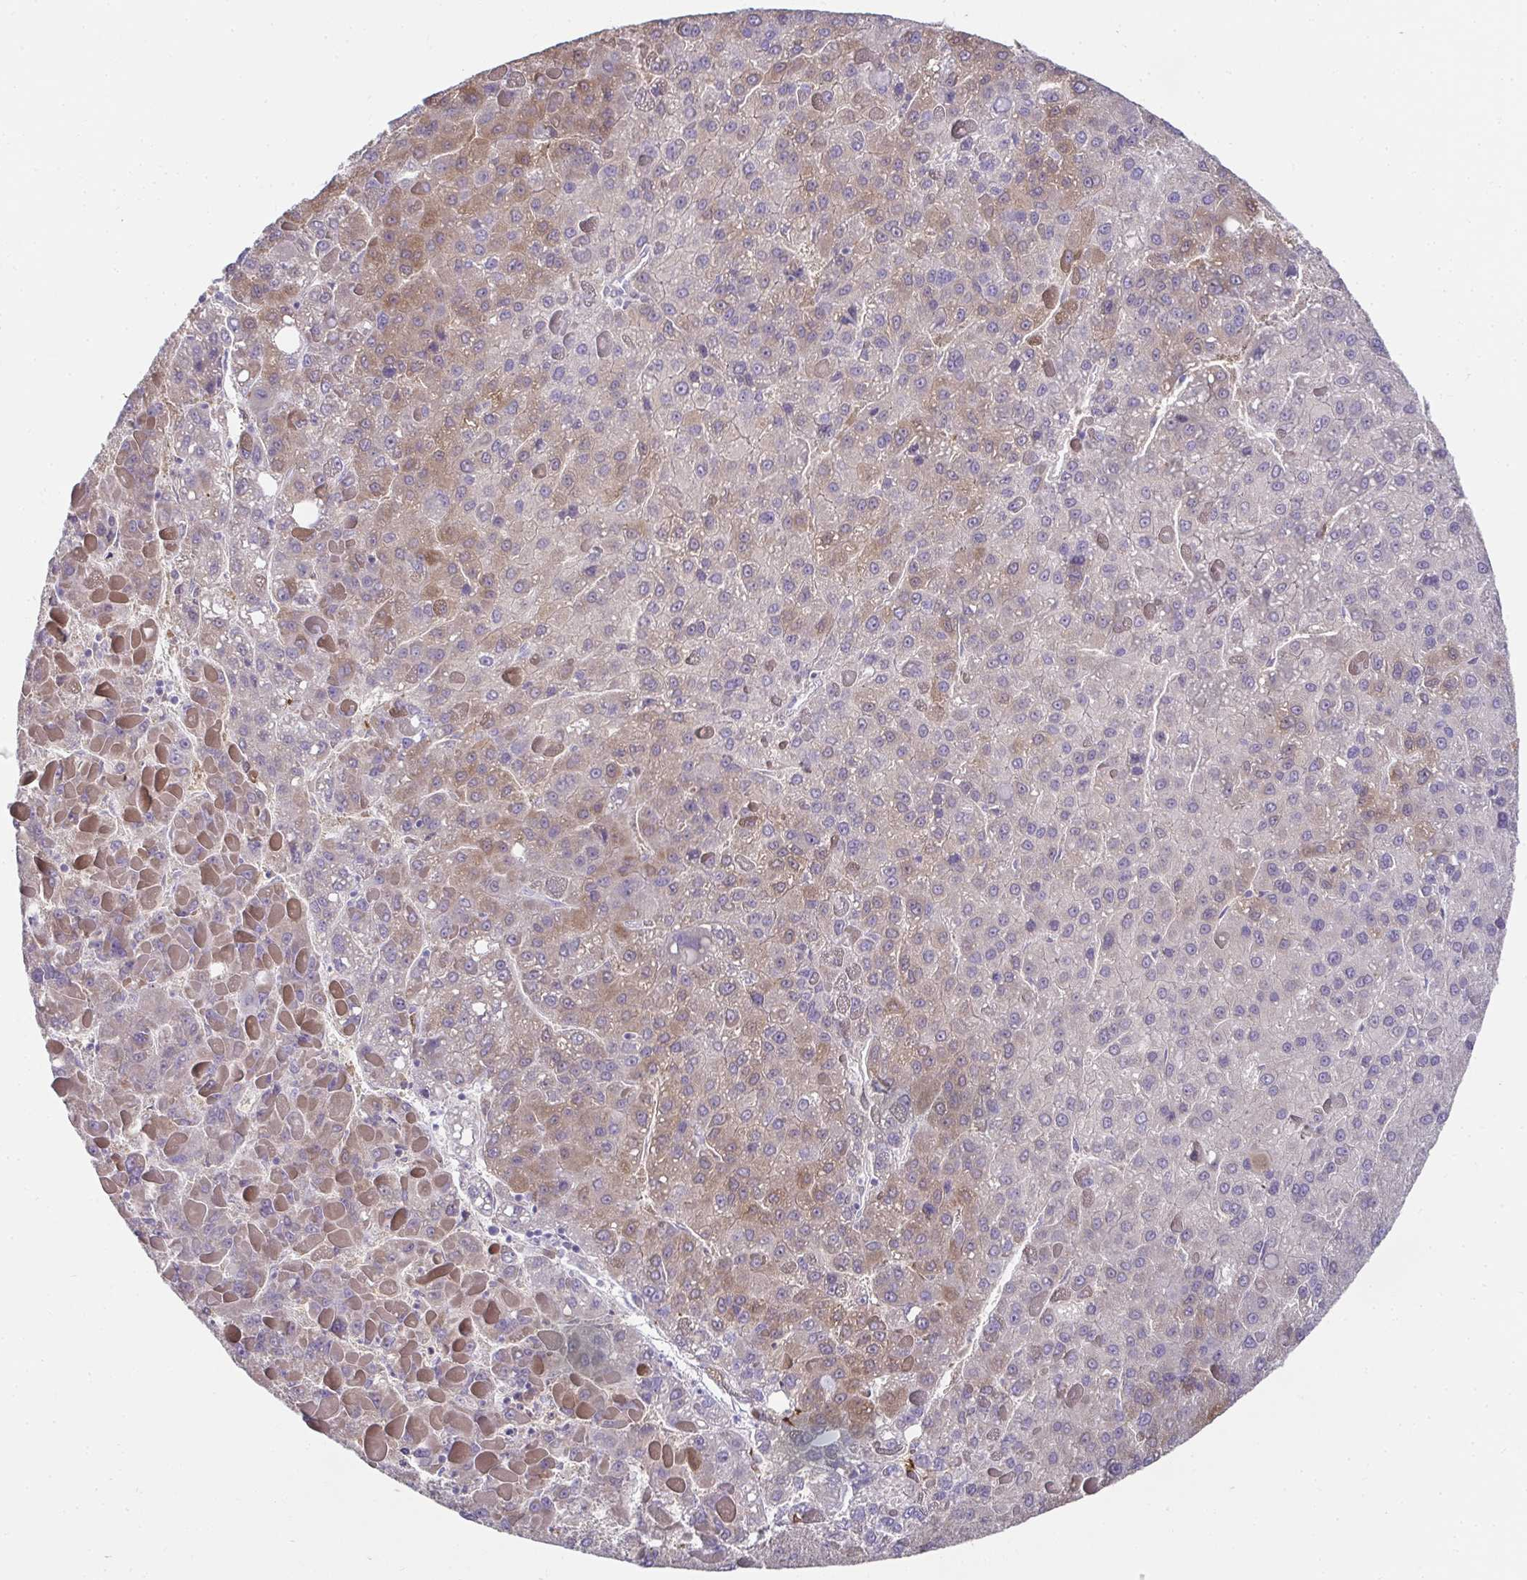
{"staining": {"intensity": "weak", "quantity": "25%-75%", "location": "cytoplasmic/membranous"}, "tissue": "liver cancer", "cell_type": "Tumor cells", "image_type": "cancer", "snomed": [{"axis": "morphology", "description": "Carcinoma, Hepatocellular, NOS"}, {"axis": "topography", "description": "Liver"}], "caption": "This histopathology image exhibits IHC staining of human liver hepatocellular carcinoma, with low weak cytoplasmic/membranous expression in about 25%-75% of tumor cells.", "gene": "RBP1", "patient": {"sex": "female", "age": 82}}